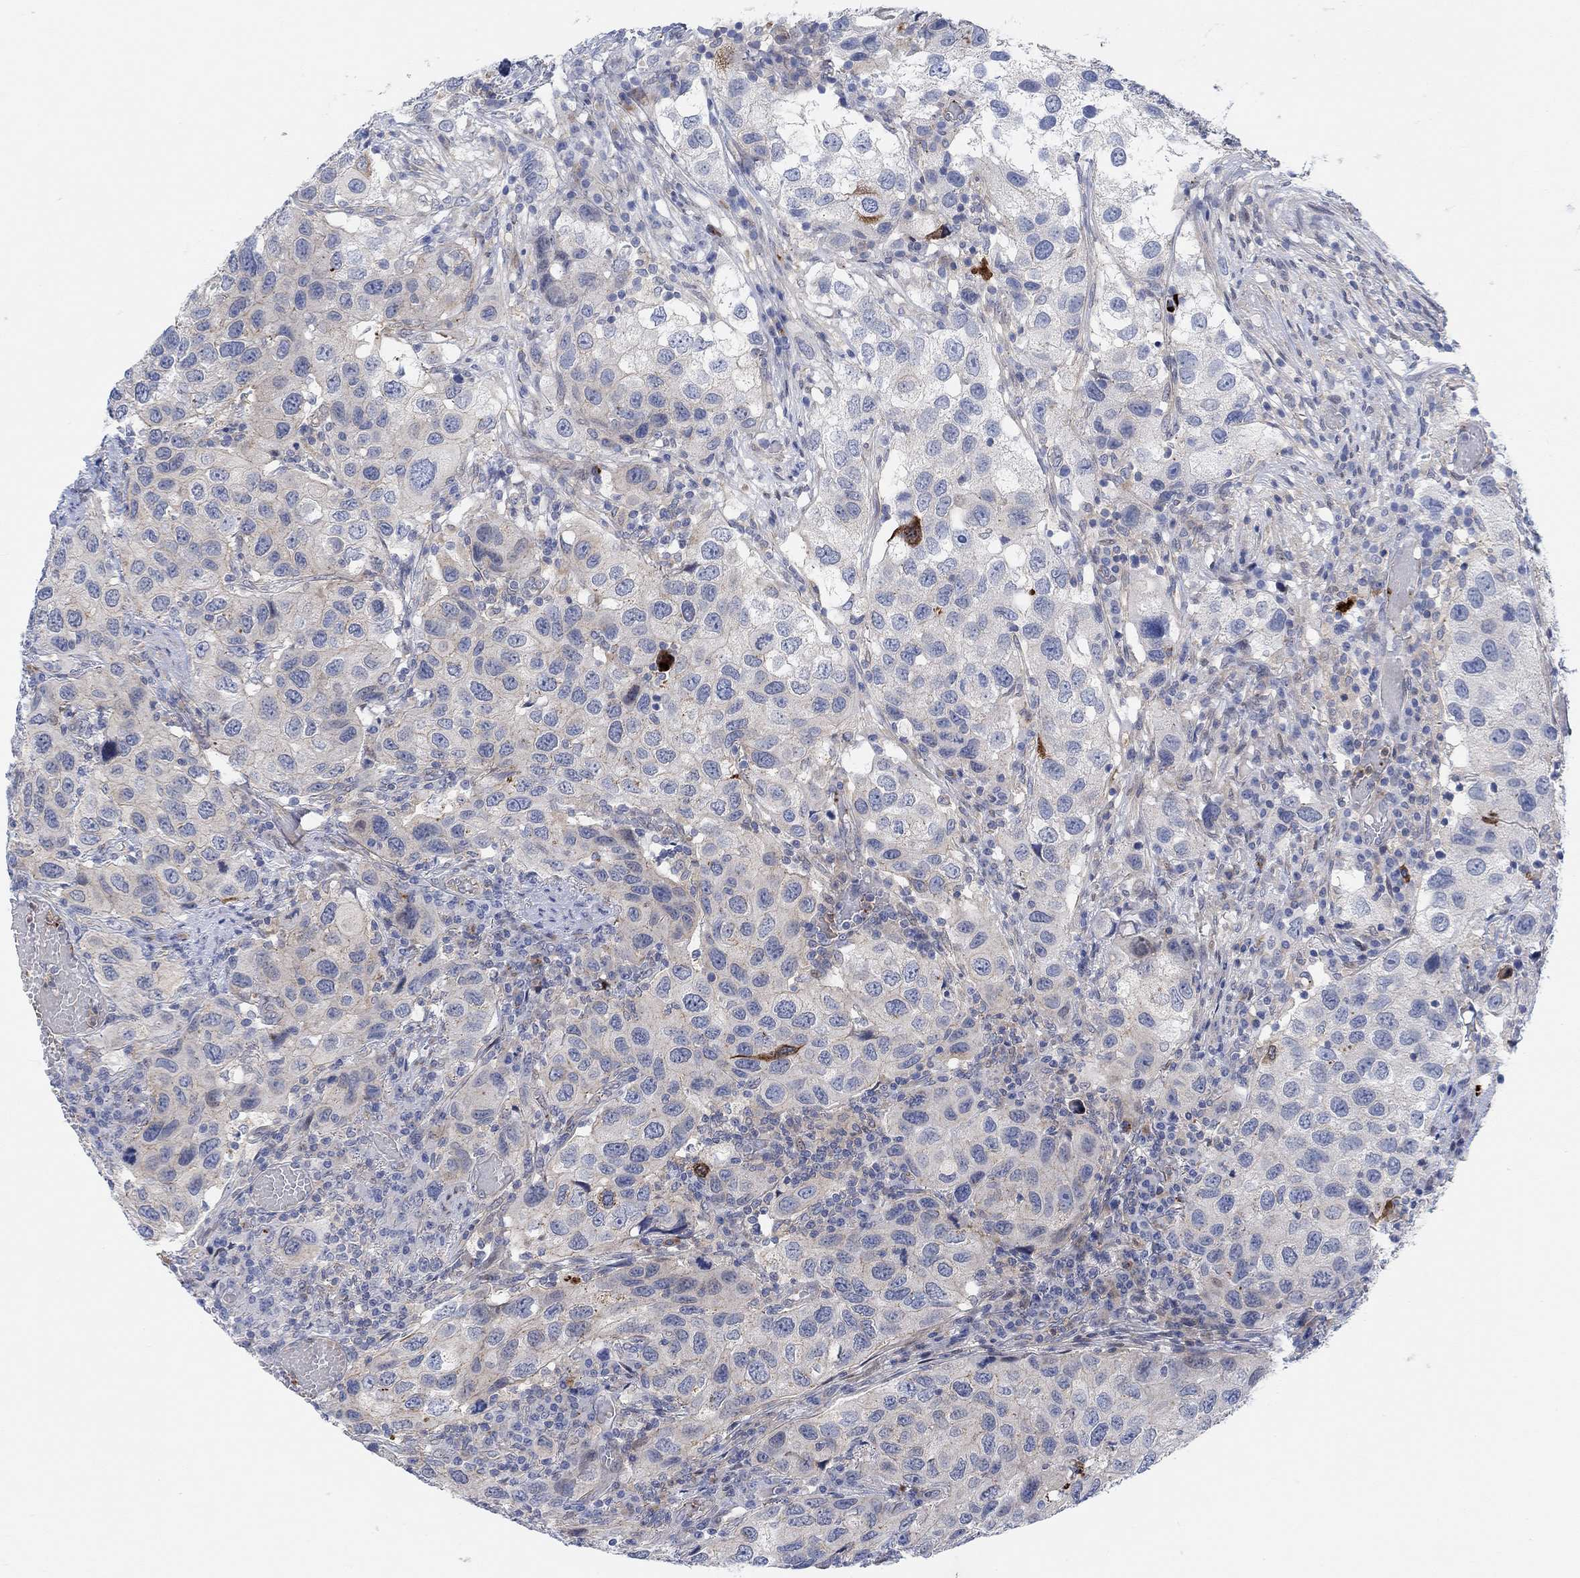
{"staining": {"intensity": "negative", "quantity": "none", "location": "none"}, "tissue": "urothelial cancer", "cell_type": "Tumor cells", "image_type": "cancer", "snomed": [{"axis": "morphology", "description": "Urothelial carcinoma, High grade"}, {"axis": "topography", "description": "Urinary bladder"}], "caption": "A micrograph of urothelial cancer stained for a protein demonstrates no brown staining in tumor cells.", "gene": "PMFBP1", "patient": {"sex": "male", "age": 79}}